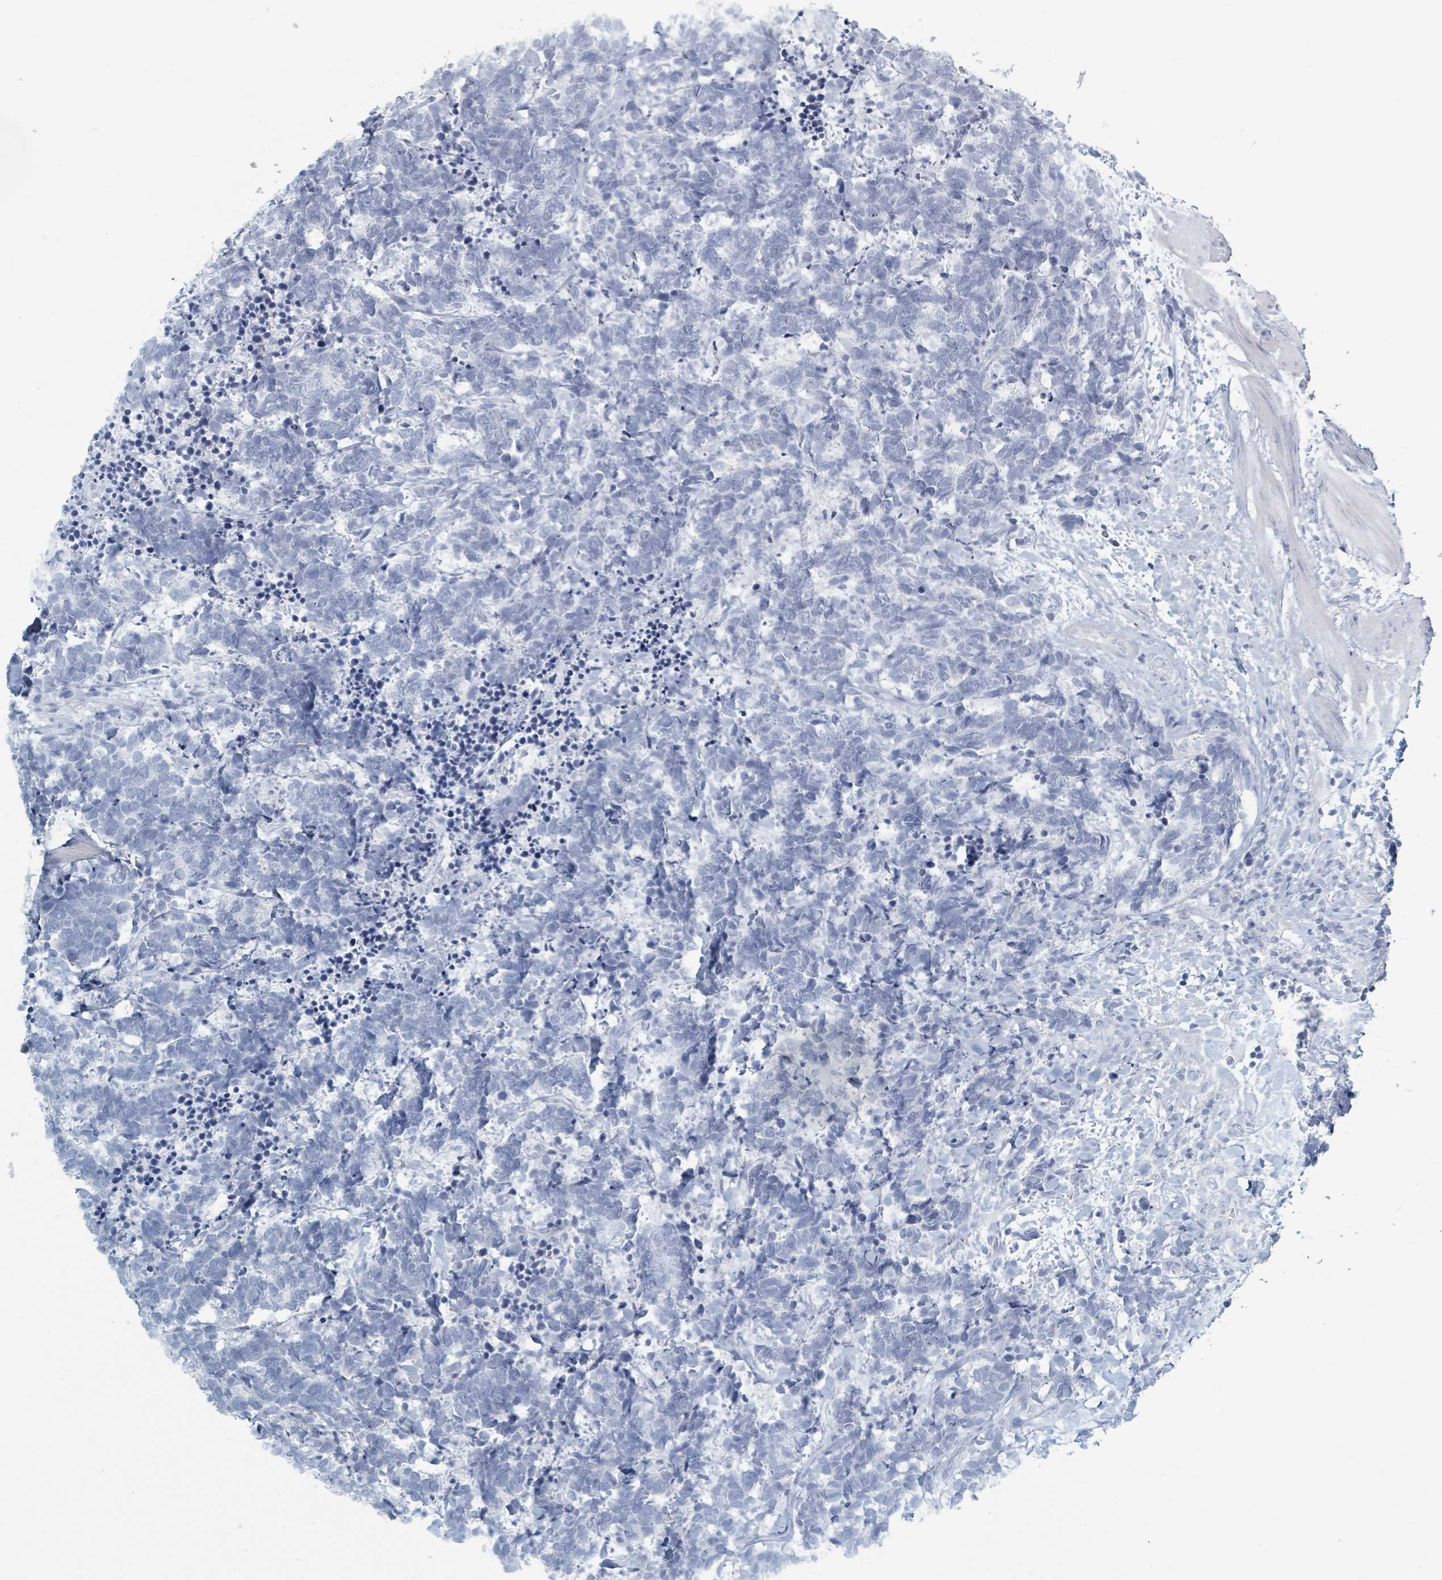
{"staining": {"intensity": "negative", "quantity": "none", "location": "none"}, "tissue": "carcinoid", "cell_type": "Tumor cells", "image_type": "cancer", "snomed": [{"axis": "morphology", "description": "Carcinoma, NOS"}, {"axis": "morphology", "description": "Carcinoid, malignant, NOS"}, {"axis": "topography", "description": "Prostate"}], "caption": "The IHC image has no significant positivity in tumor cells of malignant carcinoid tissue.", "gene": "HEATR5A", "patient": {"sex": "male", "age": 57}}